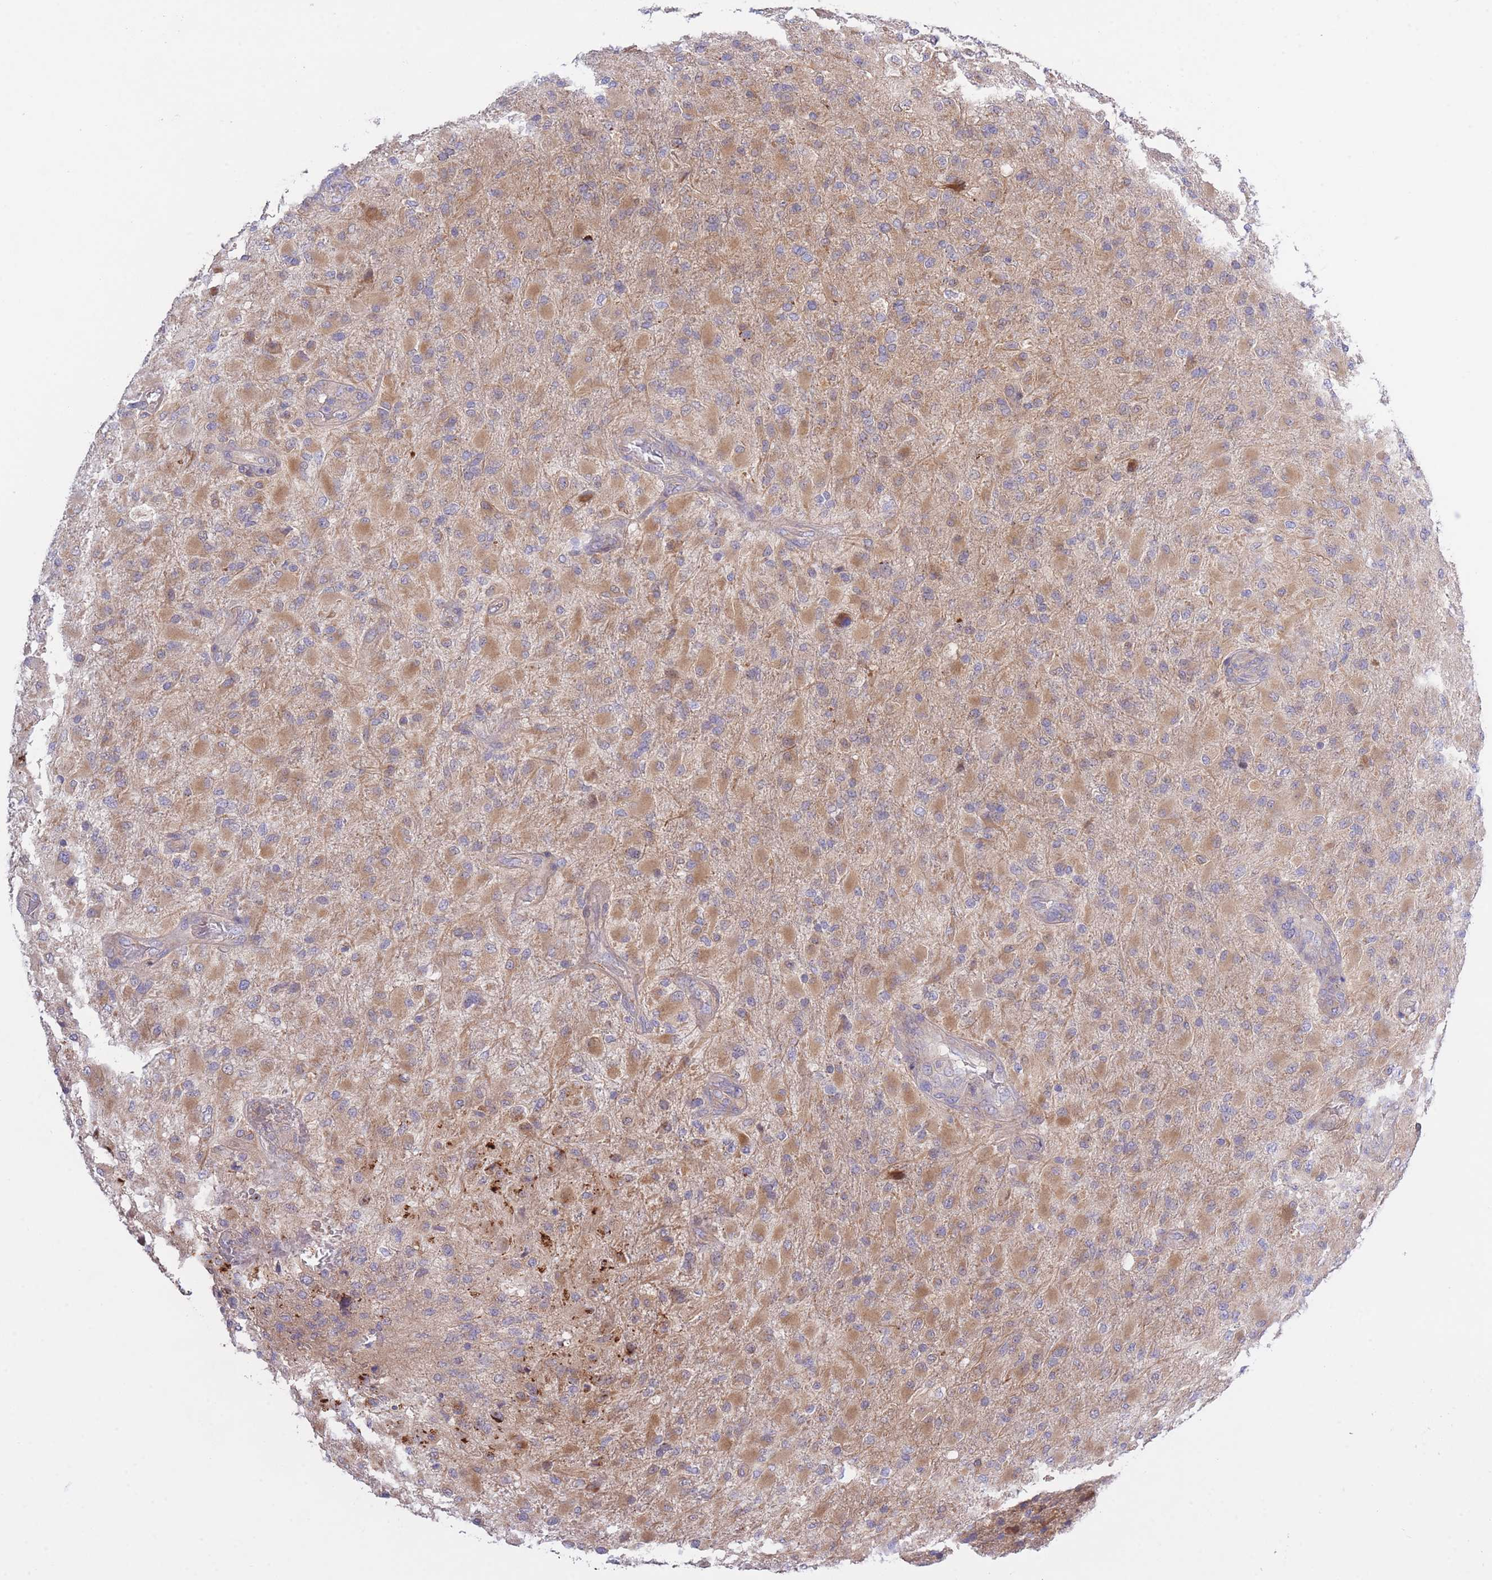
{"staining": {"intensity": "moderate", "quantity": ">75%", "location": "cytoplasmic/membranous"}, "tissue": "glioma", "cell_type": "Tumor cells", "image_type": "cancer", "snomed": [{"axis": "morphology", "description": "Glioma, malignant, Low grade"}, {"axis": "topography", "description": "Brain"}], "caption": "High-magnification brightfield microscopy of malignant glioma (low-grade) stained with DAB (3,3'-diaminobenzidine) (brown) and counterstained with hematoxylin (blue). tumor cells exhibit moderate cytoplasmic/membranous positivity is present in about>75% of cells.", "gene": "CHAC1", "patient": {"sex": "male", "age": 65}}